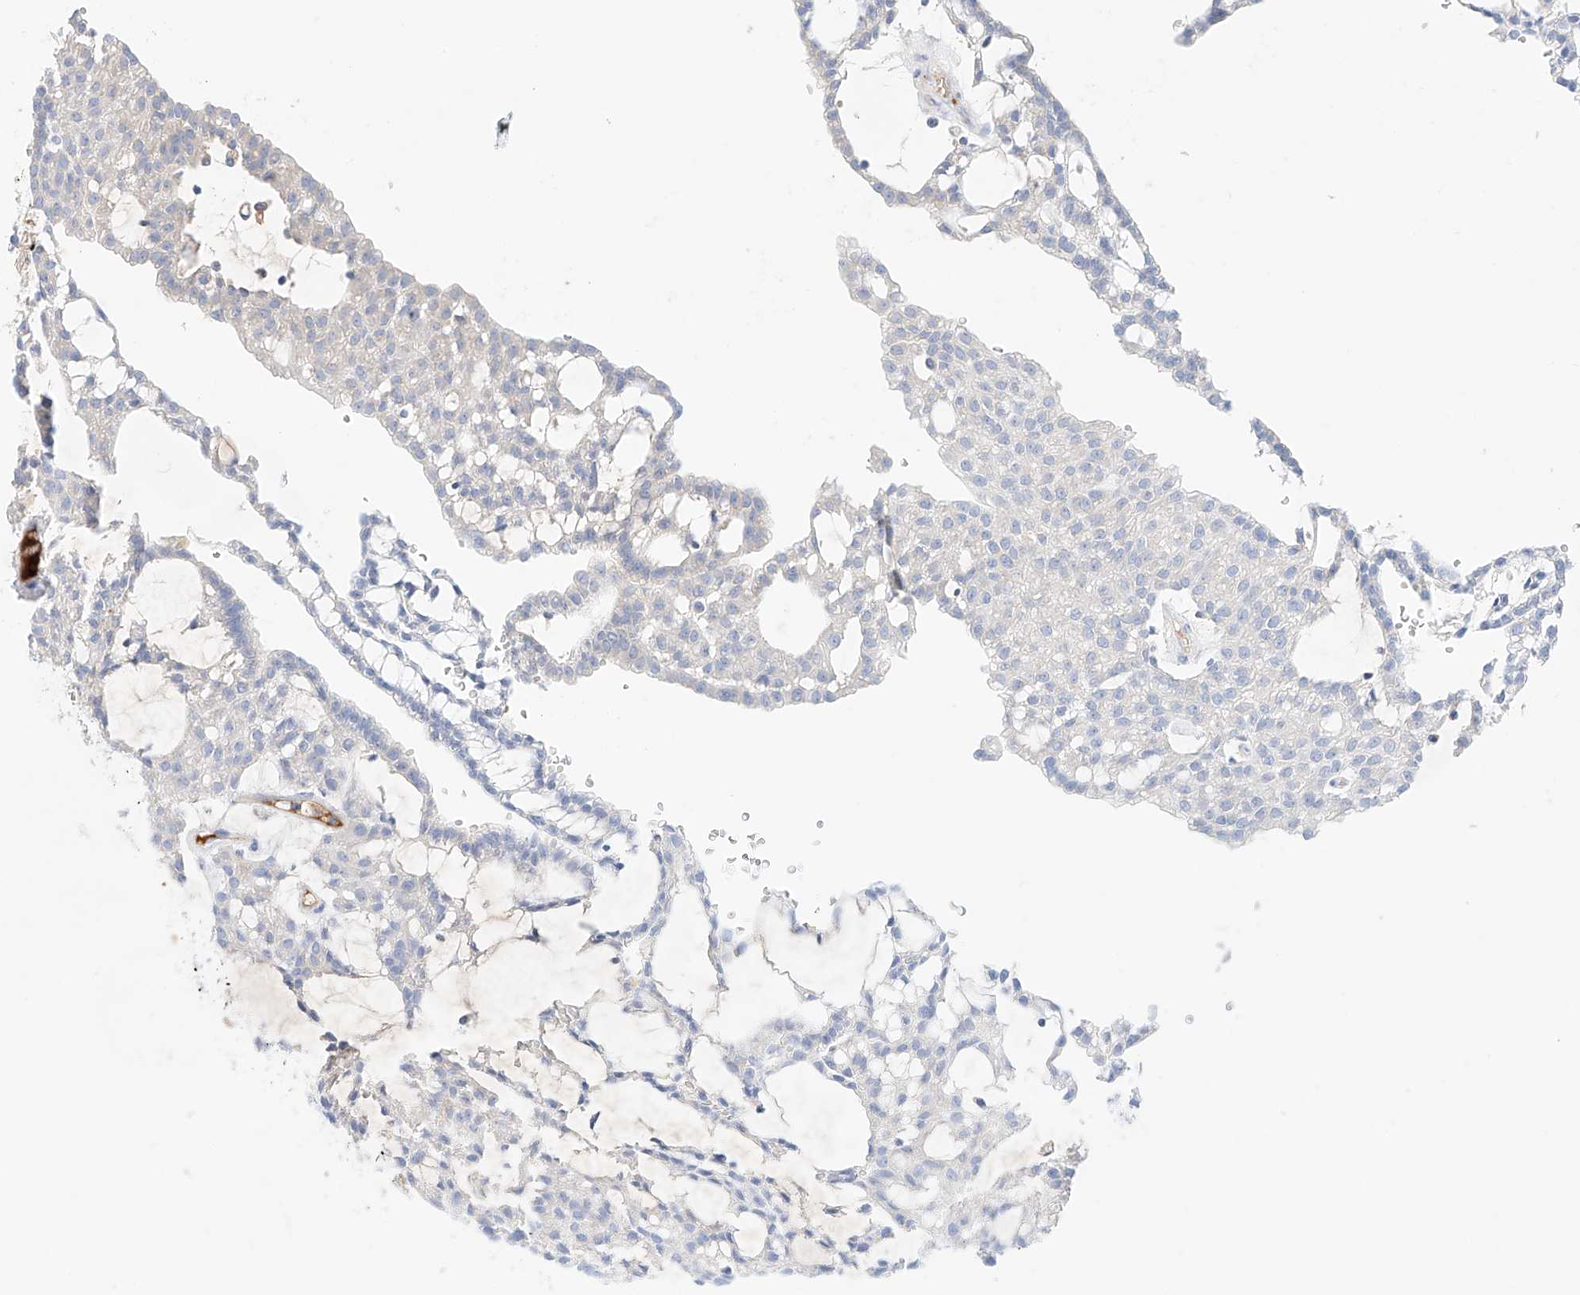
{"staining": {"intensity": "negative", "quantity": "none", "location": "none"}, "tissue": "renal cancer", "cell_type": "Tumor cells", "image_type": "cancer", "snomed": [{"axis": "morphology", "description": "Adenocarcinoma, NOS"}, {"axis": "topography", "description": "Kidney"}], "caption": "An immunohistochemistry photomicrograph of renal cancer (adenocarcinoma) is shown. There is no staining in tumor cells of renal cancer (adenocarcinoma).", "gene": "PGGT1B", "patient": {"sex": "male", "age": 63}}